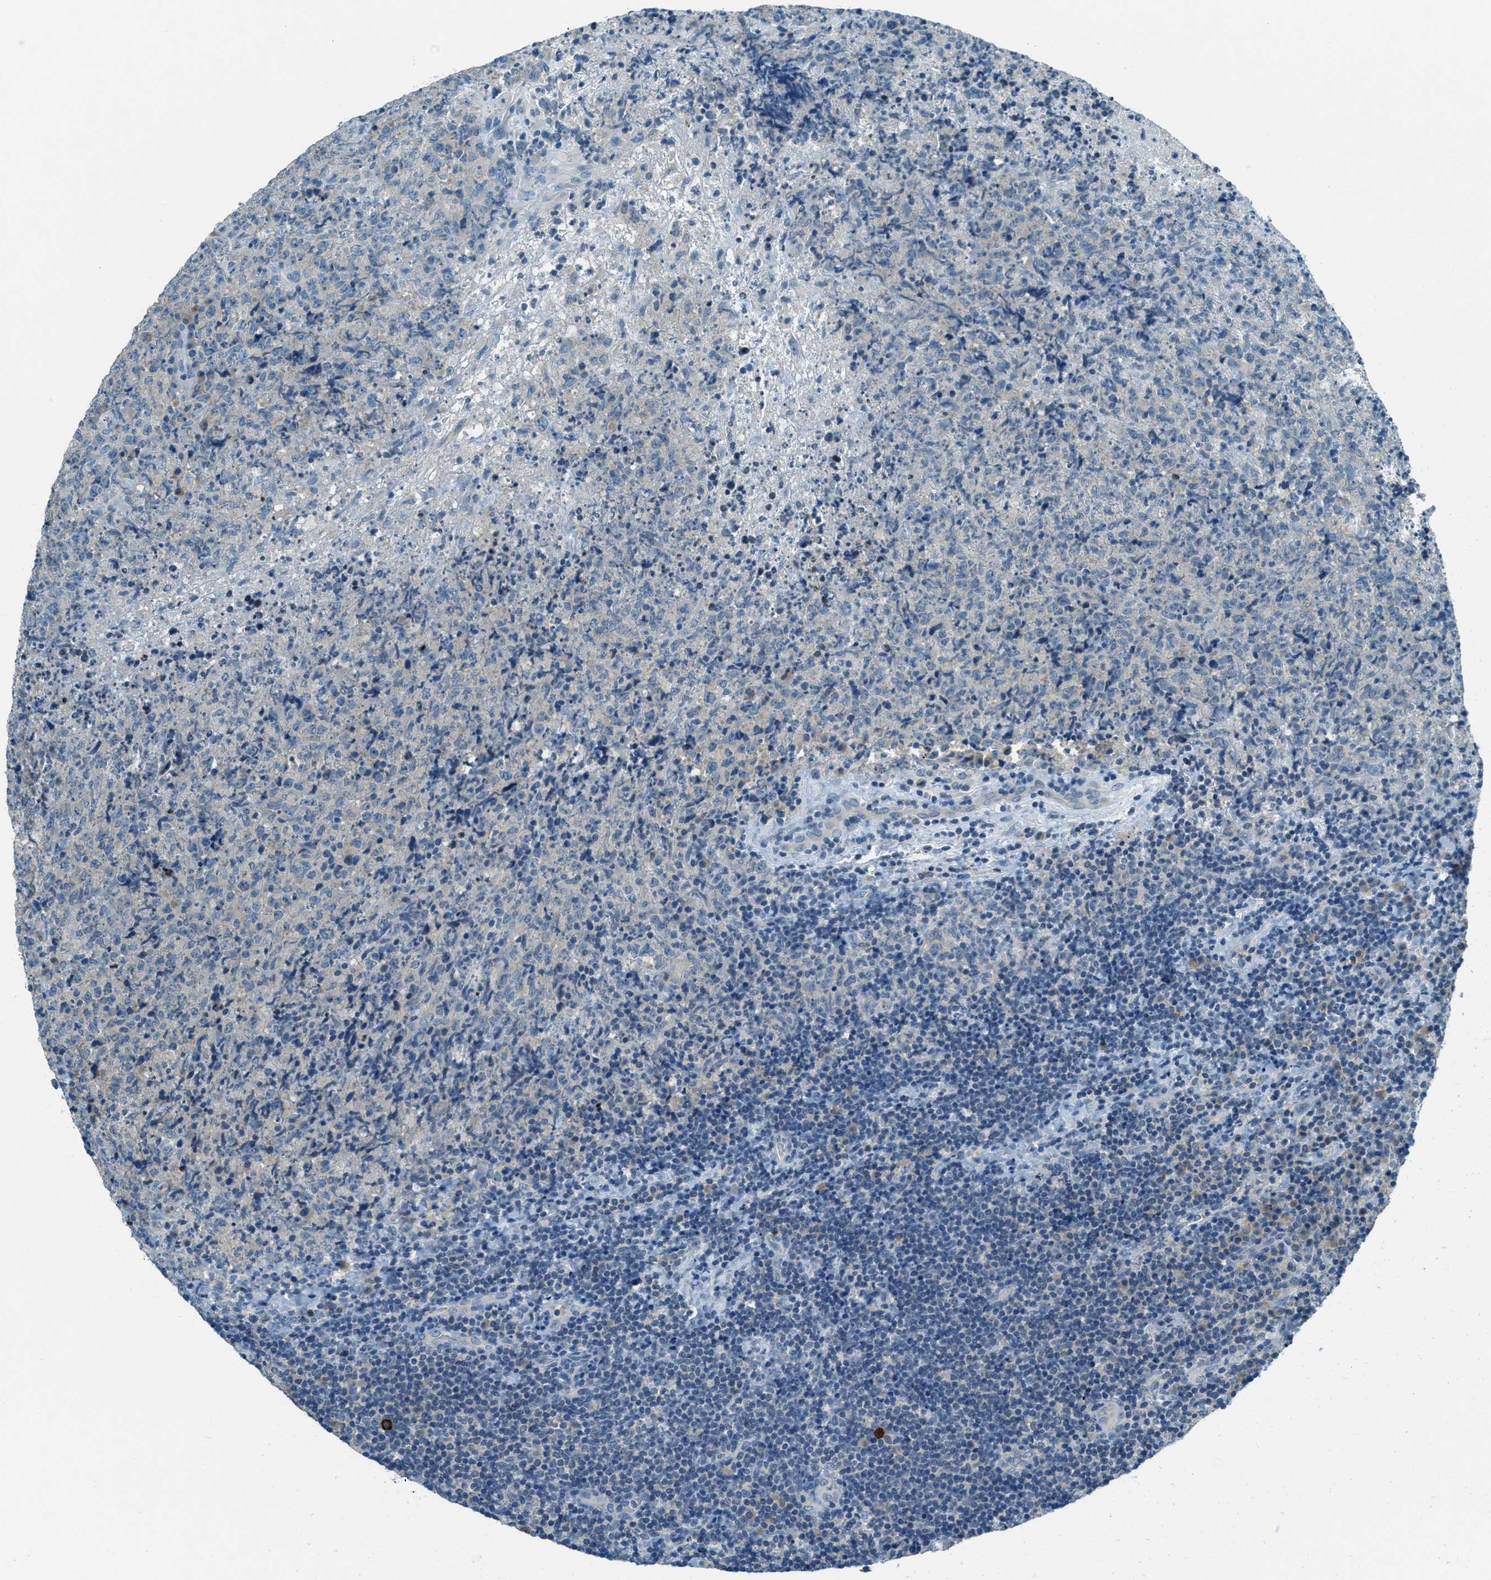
{"staining": {"intensity": "negative", "quantity": "none", "location": "none"}, "tissue": "lymphoma", "cell_type": "Tumor cells", "image_type": "cancer", "snomed": [{"axis": "morphology", "description": "Malignant lymphoma, non-Hodgkin's type, High grade"}, {"axis": "topography", "description": "Tonsil"}], "caption": "Immunohistochemistry photomicrograph of human high-grade malignant lymphoma, non-Hodgkin's type stained for a protein (brown), which shows no expression in tumor cells.", "gene": "MSLN", "patient": {"sex": "female", "age": 36}}